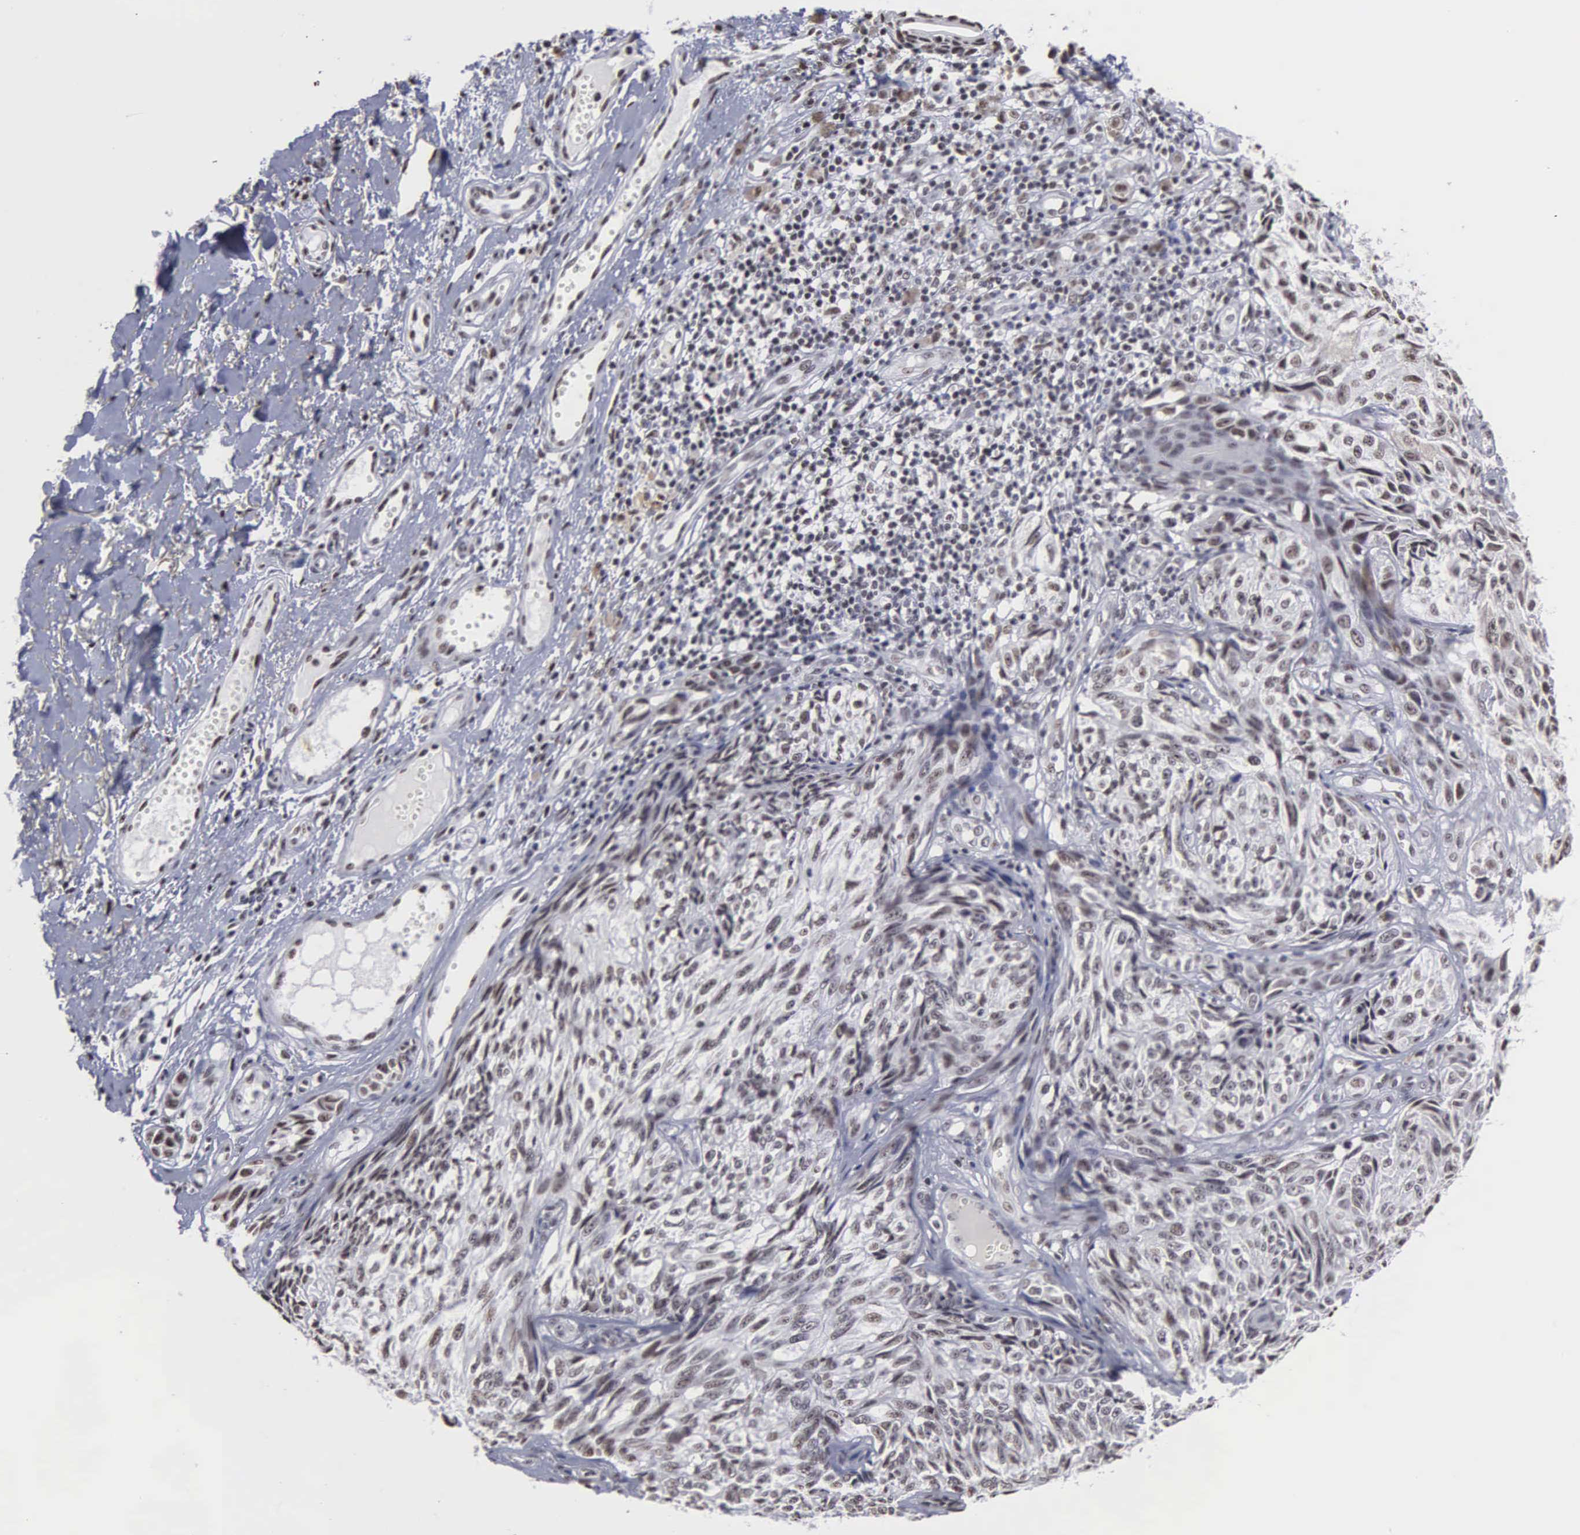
{"staining": {"intensity": "weak", "quantity": "<25%", "location": "nuclear"}, "tissue": "melanoma", "cell_type": "Tumor cells", "image_type": "cancer", "snomed": [{"axis": "morphology", "description": "Malignant melanoma, NOS"}, {"axis": "topography", "description": "Skin"}], "caption": "DAB immunohistochemical staining of human melanoma demonstrates no significant positivity in tumor cells. The staining is performed using DAB (3,3'-diaminobenzidine) brown chromogen with nuclei counter-stained in using hematoxylin.", "gene": "KIAA0586", "patient": {"sex": "male", "age": 67}}